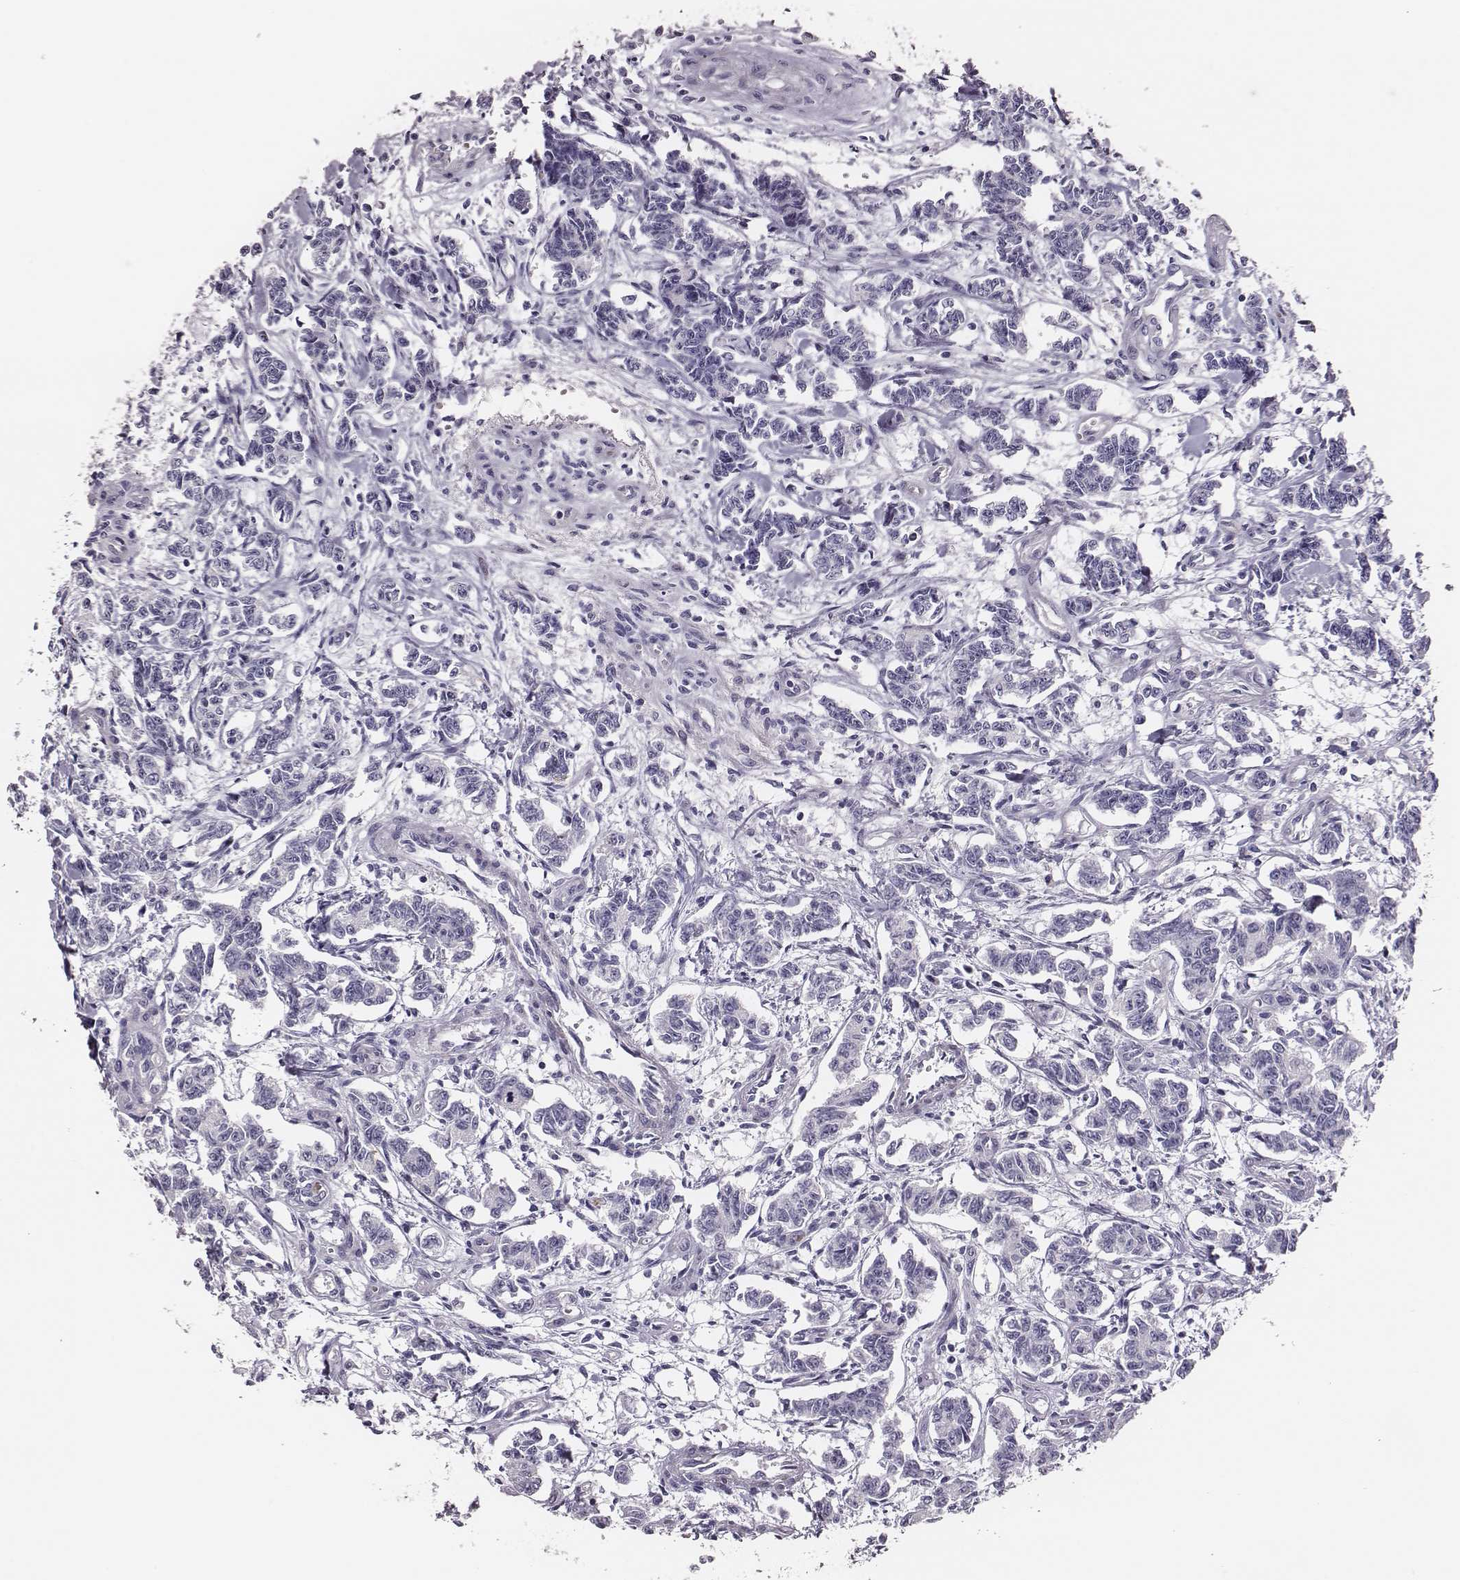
{"staining": {"intensity": "negative", "quantity": "none", "location": "none"}, "tissue": "carcinoid", "cell_type": "Tumor cells", "image_type": "cancer", "snomed": [{"axis": "morphology", "description": "Carcinoid, malignant, NOS"}, {"axis": "topography", "description": "Kidney"}], "caption": "DAB immunohistochemical staining of human carcinoid demonstrates no significant positivity in tumor cells.", "gene": "SCML2", "patient": {"sex": "female", "age": 41}}